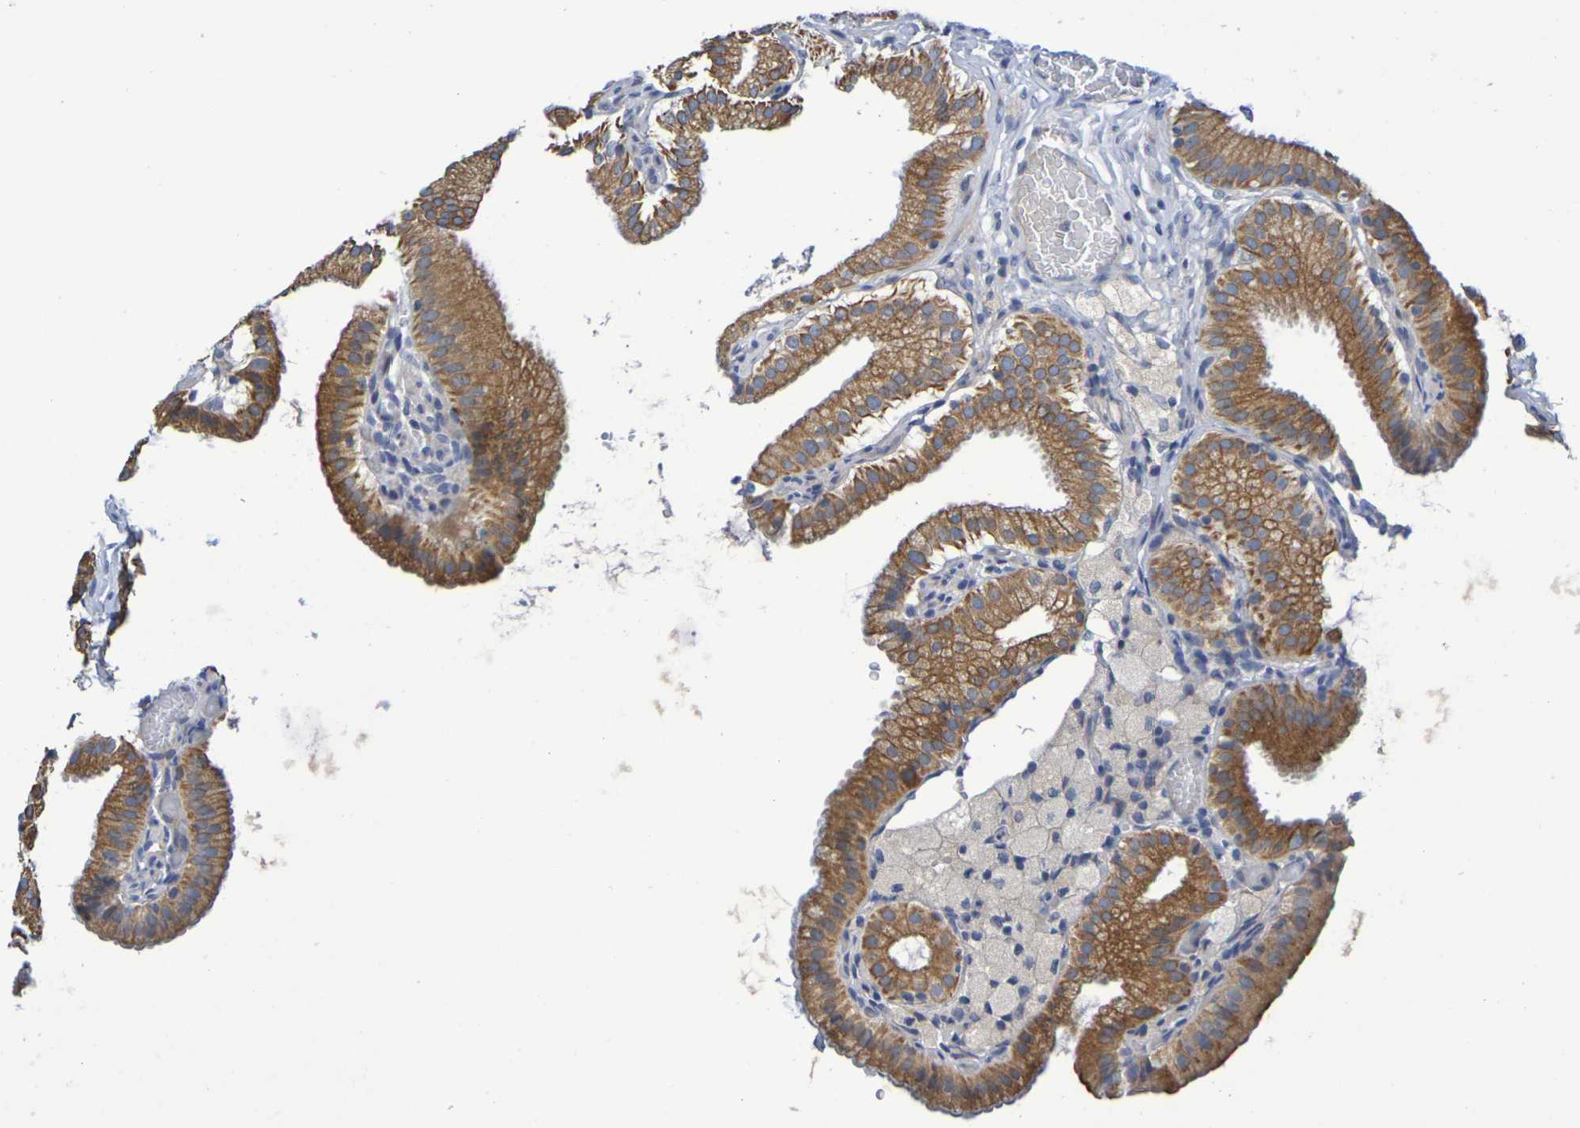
{"staining": {"intensity": "strong", "quantity": ">75%", "location": "cytoplasmic/membranous"}, "tissue": "gallbladder", "cell_type": "Glandular cells", "image_type": "normal", "snomed": [{"axis": "morphology", "description": "Normal tissue, NOS"}, {"axis": "topography", "description": "Gallbladder"}], "caption": "This histopathology image shows immunohistochemistry (IHC) staining of unremarkable gallbladder, with high strong cytoplasmic/membranous positivity in approximately >75% of glandular cells.", "gene": "SDC4", "patient": {"sex": "male", "age": 54}}